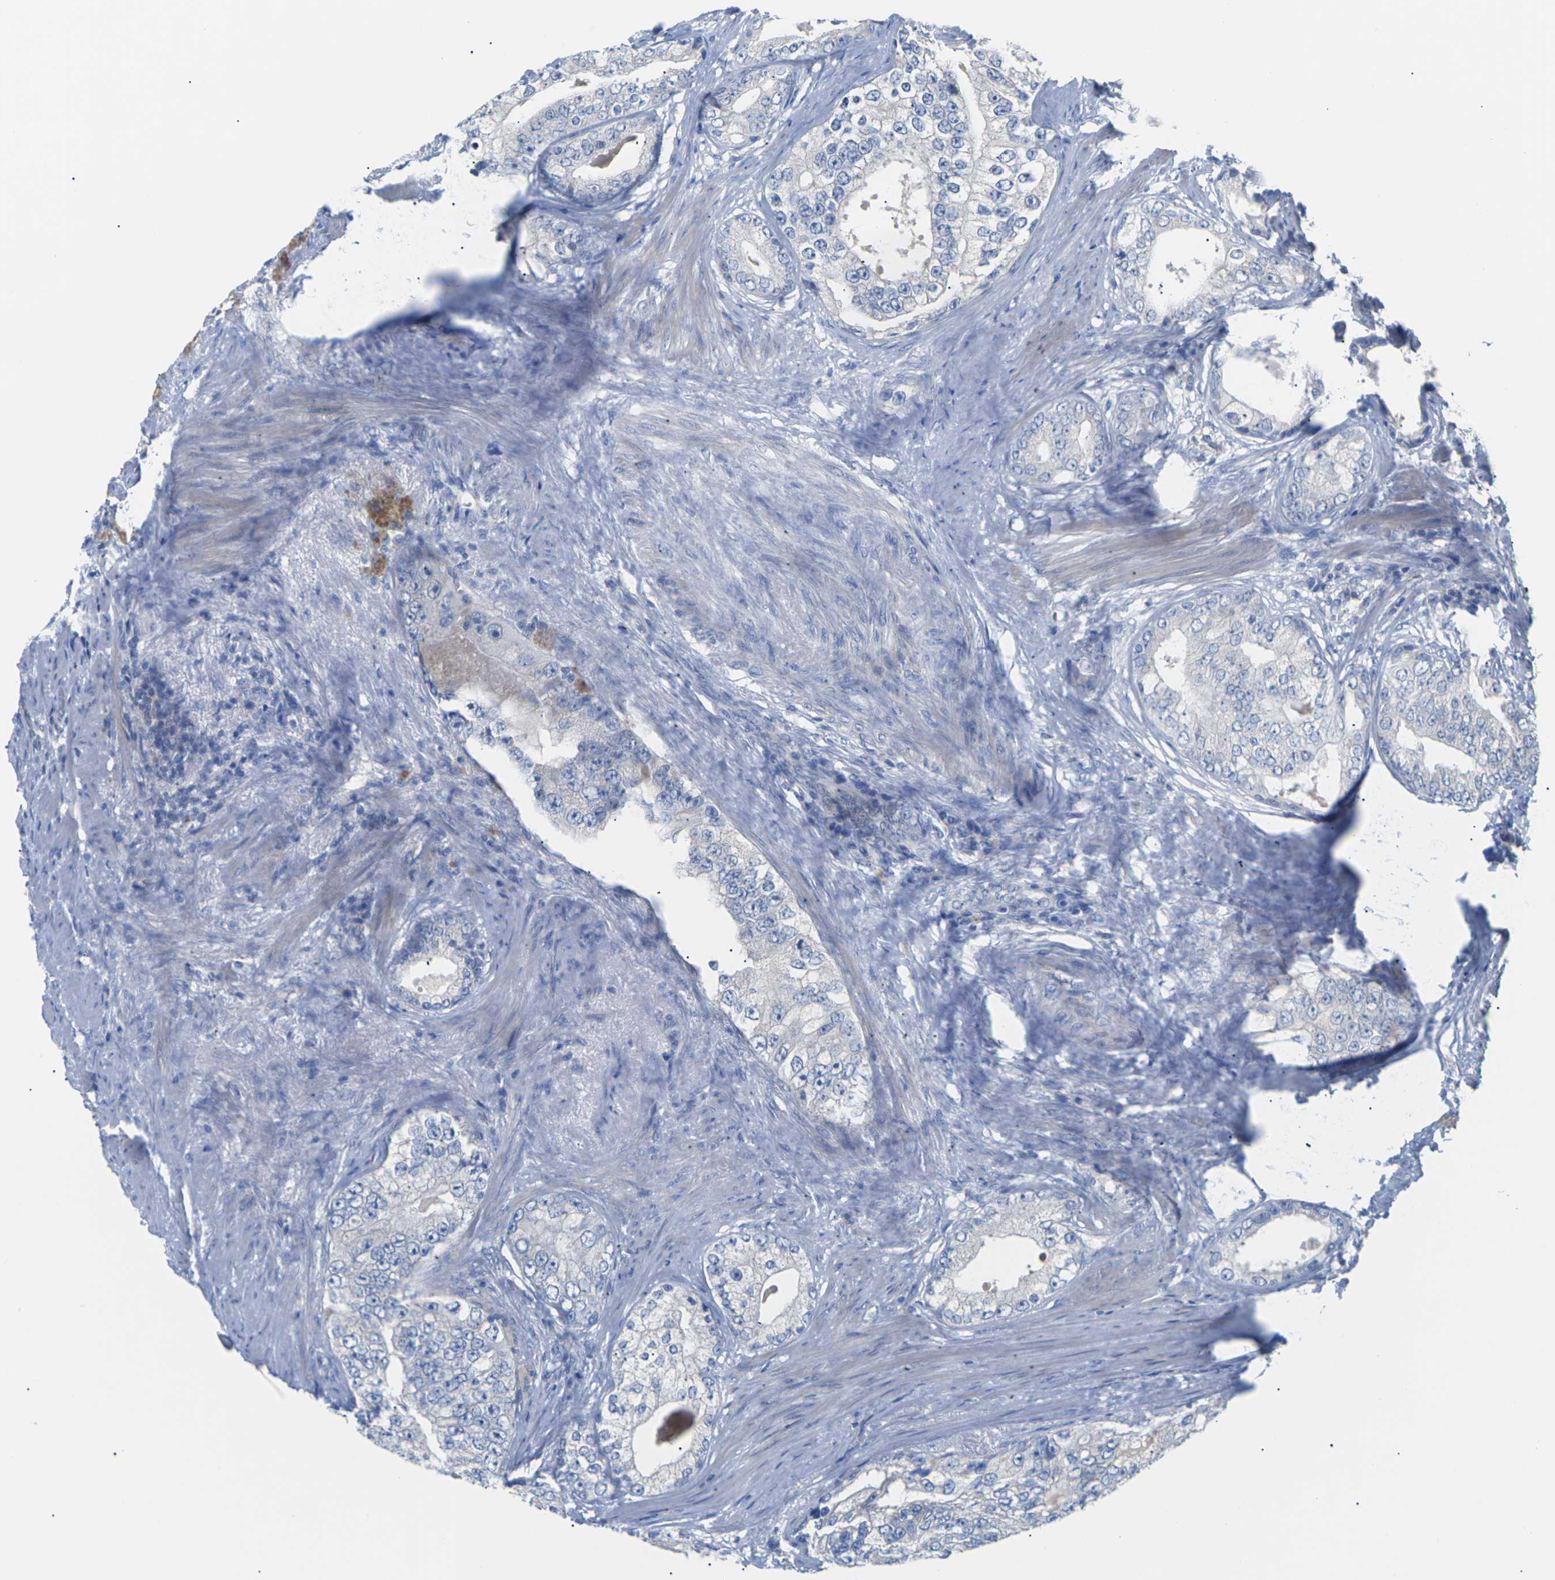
{"staining": {"intensity": "negative", "quantity": "none", "location": "none"}, "tissue": "prostate cancer", "cell_type": "Tumor cells", "image_type": "cancer", "snomed": [{"axis": "morphology", "description": "Adenocarcinoma, High grade"}, {"axis": "topography", "description": "Prostate"}], "caption": "The micrograph demonstrates no staining of tumor cells in prostate cancer.", "gene": "TMCO4", "patient": {"sex": "male", "age": 66}}